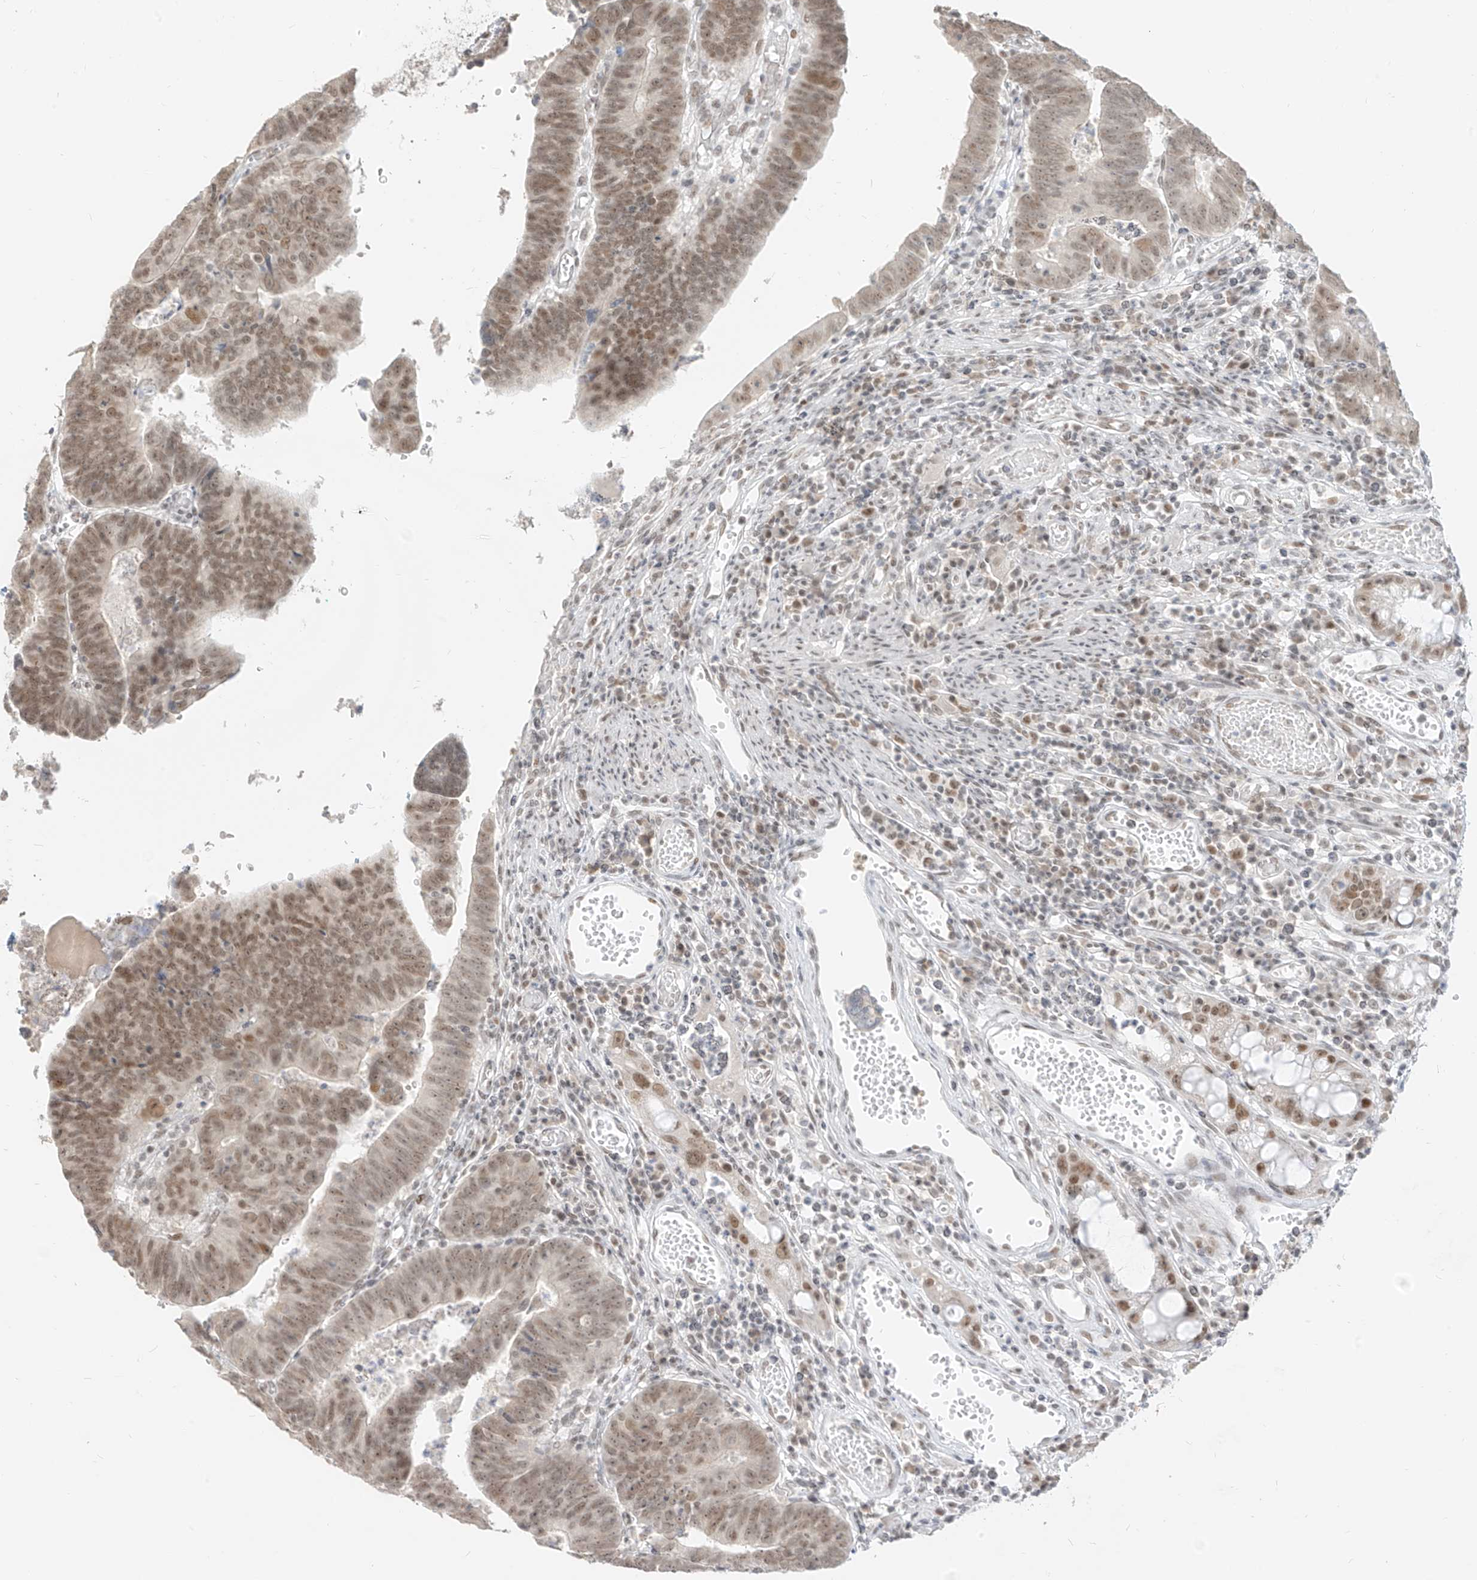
{"staining": {"intensity": "moderate", "quantity": ">75%", "location": "nuclear"}, "tissue": "colorectal cancer", "cell_type": "Tumor cells", "image_type": "cancer", "snomed": [{"axis": "morphology", "description": "Adenocarcinoma, NOS"}, {"axis": "topography", "description": "Rectum"}], "caption": "DAB immunohistochemical staining of human colorectal adenocarcinoma demonstrates moderate nuclear protein staining in about >75% of tumor cells.", "gene": "SUPT5H", "patient": {"sex": "female", "age": 65}}